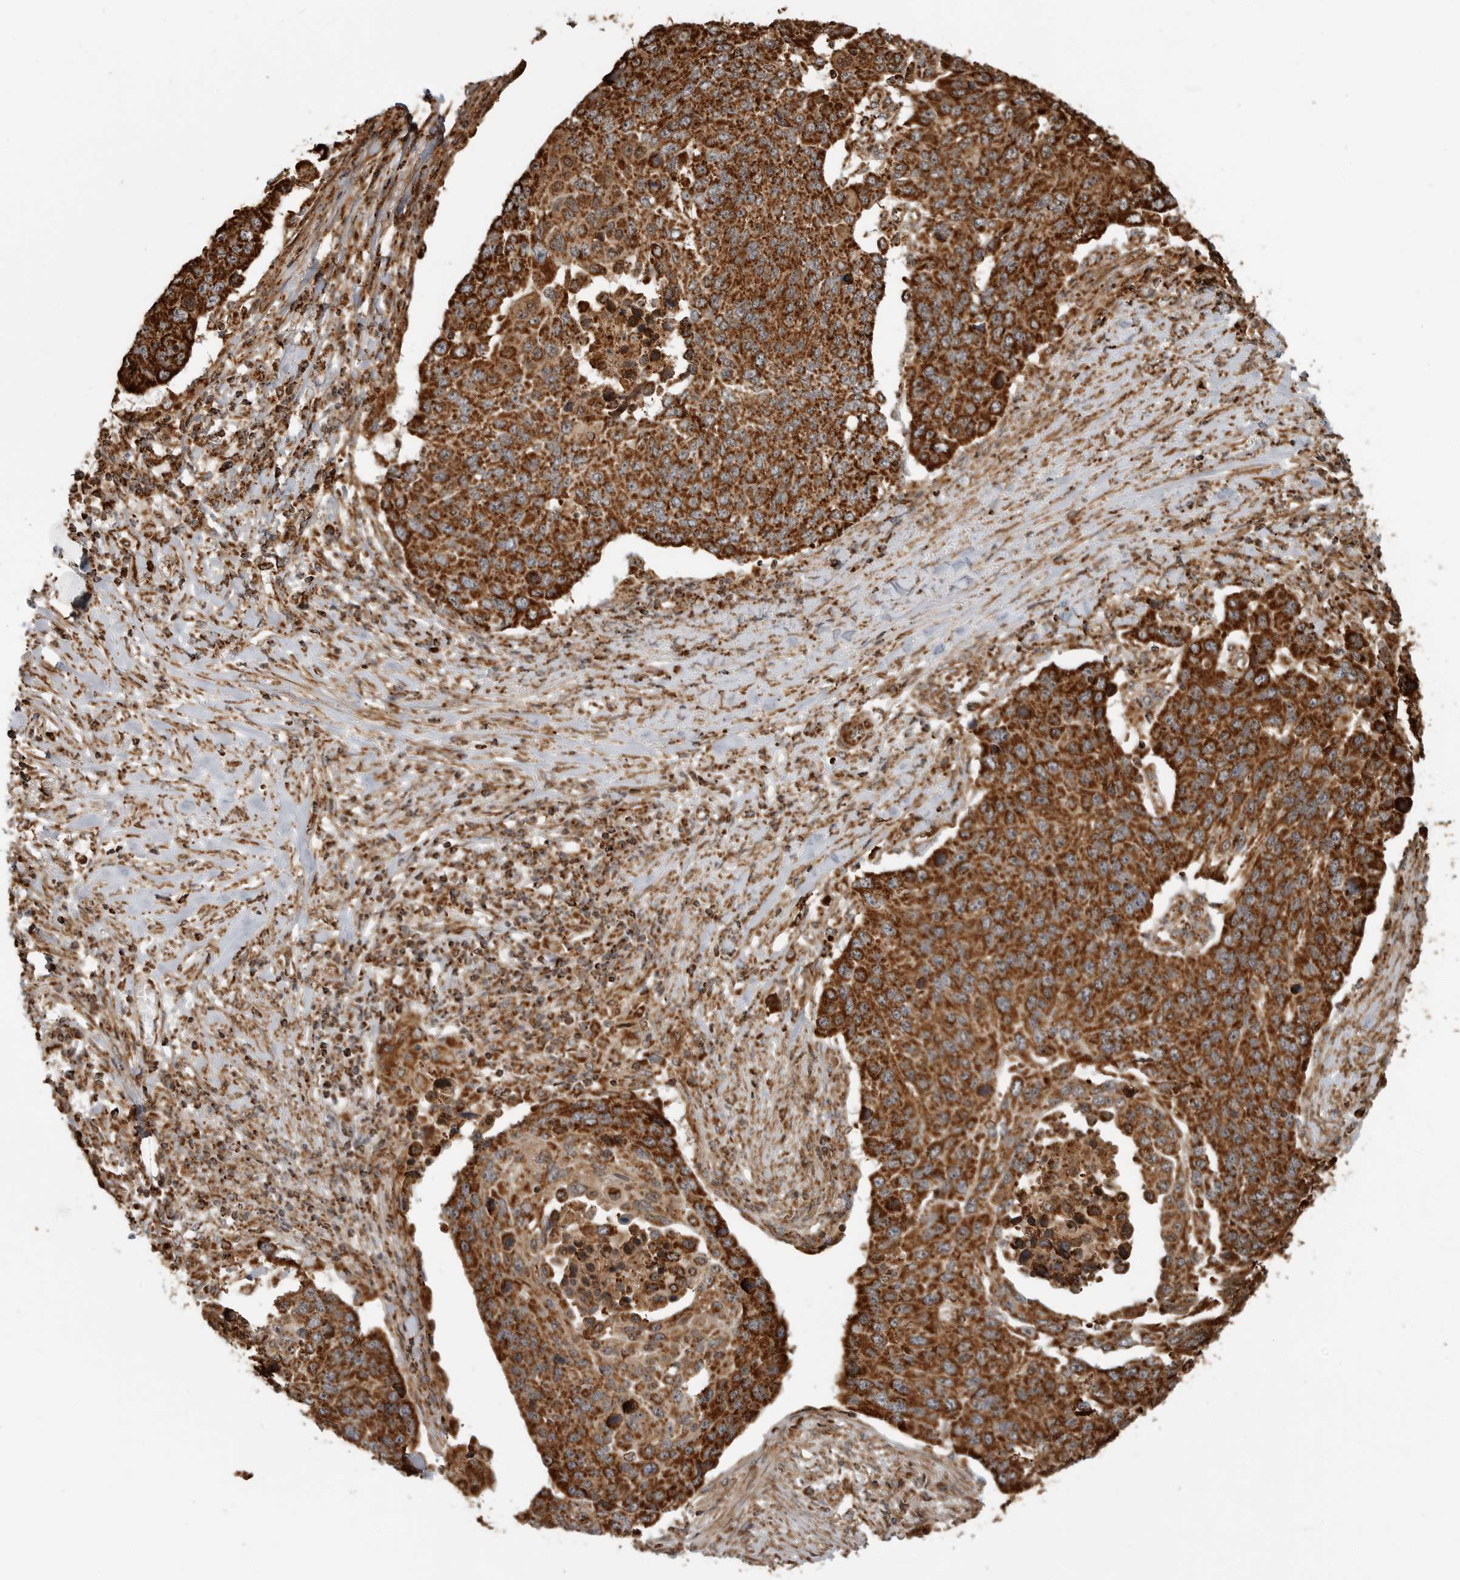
{"staining": {"intensity": "strong", "quantity": ">75%", "location": "cytoplasmic/membranous"}, "tissue": "lung cancer", "cell_type": "Tumor cells", "image_type": "cancer", "snomed": [{"axis": "morphology", "description": "Squamous cell carcinoma, NOS"}, {"axis": "topography", "description": "Lung"}], "caption": "IHC staining of lung squamous cell carcinoma, which exhibits high levels of strong cytoplasmic/membranous staining in approximately >75% of tumor cells indicating strong cytoplasmic/membranous protein staining. The staining was performed using DAB (3,3'-diaminobenzidine) (brown) for protein detection and nuclei were counterstained in hematoxylin (blue).", "gene": "BMP2K", "patient": {"sex": "male", "age": 66}}